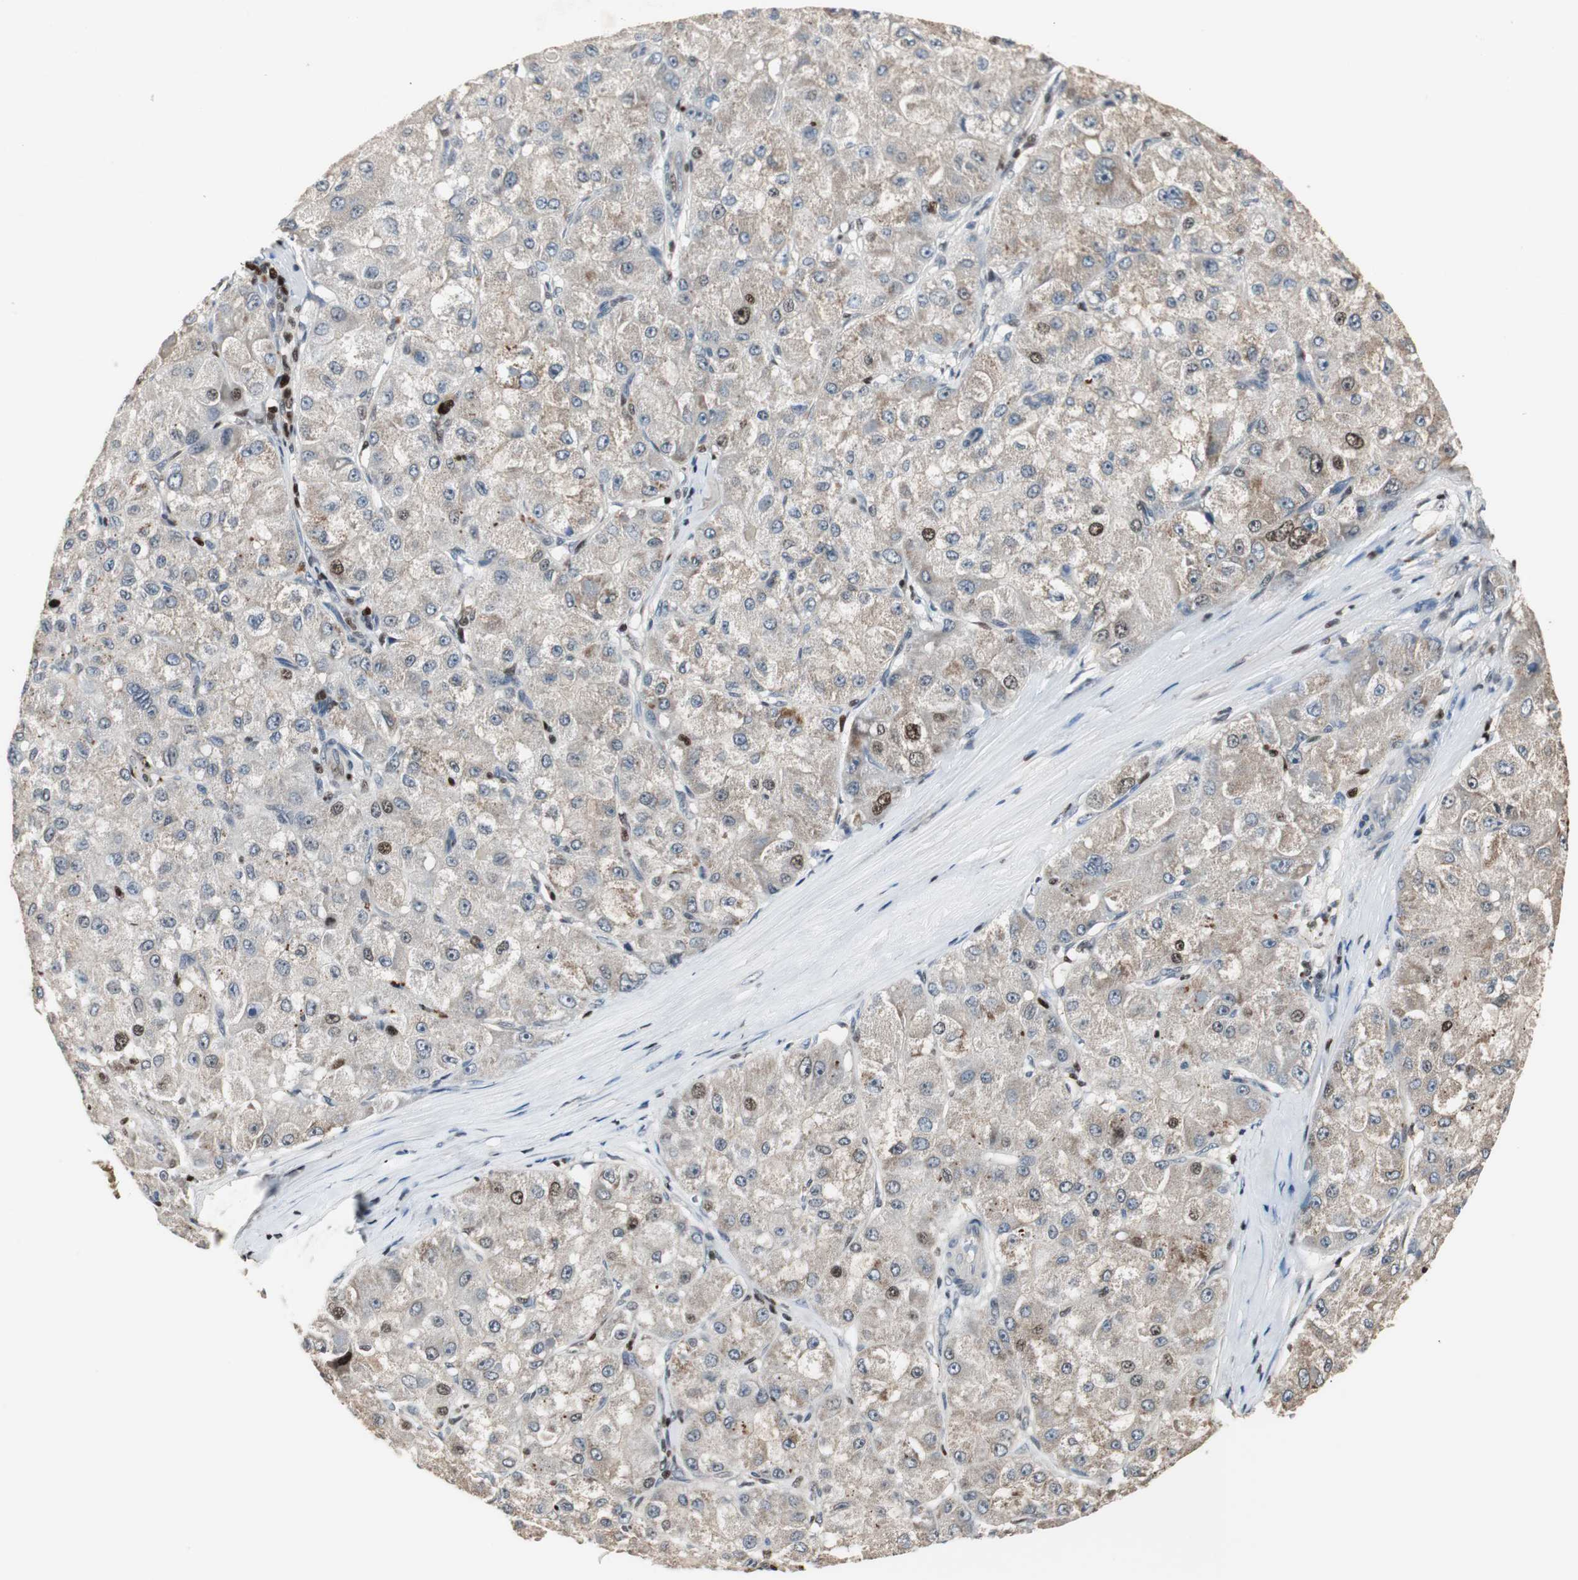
{"staining": {"intensity": "moderate", "quantity": "25%-75%", "location": "cytoplasmic/membranous"}, "tissue": "liver cancer", "cell_type": "Tumor cells", "image_type": "cancer", "snomed": [{"axis": "morphology", "description": "Carcinoma, Hepatocellular, NOS"}, {"axis": "topography", "description": "Liver"}], "caption": "IHC histopathology image of human liver cancer (hepatocellular carcinoma) stained for a protein (brown), which shows medium levels of moderate cytoplasmic/membranous staining in about 25%-75% of tumor cells.", "gene": "FEN1", "patient": {"sex": "male", "age": 80}}